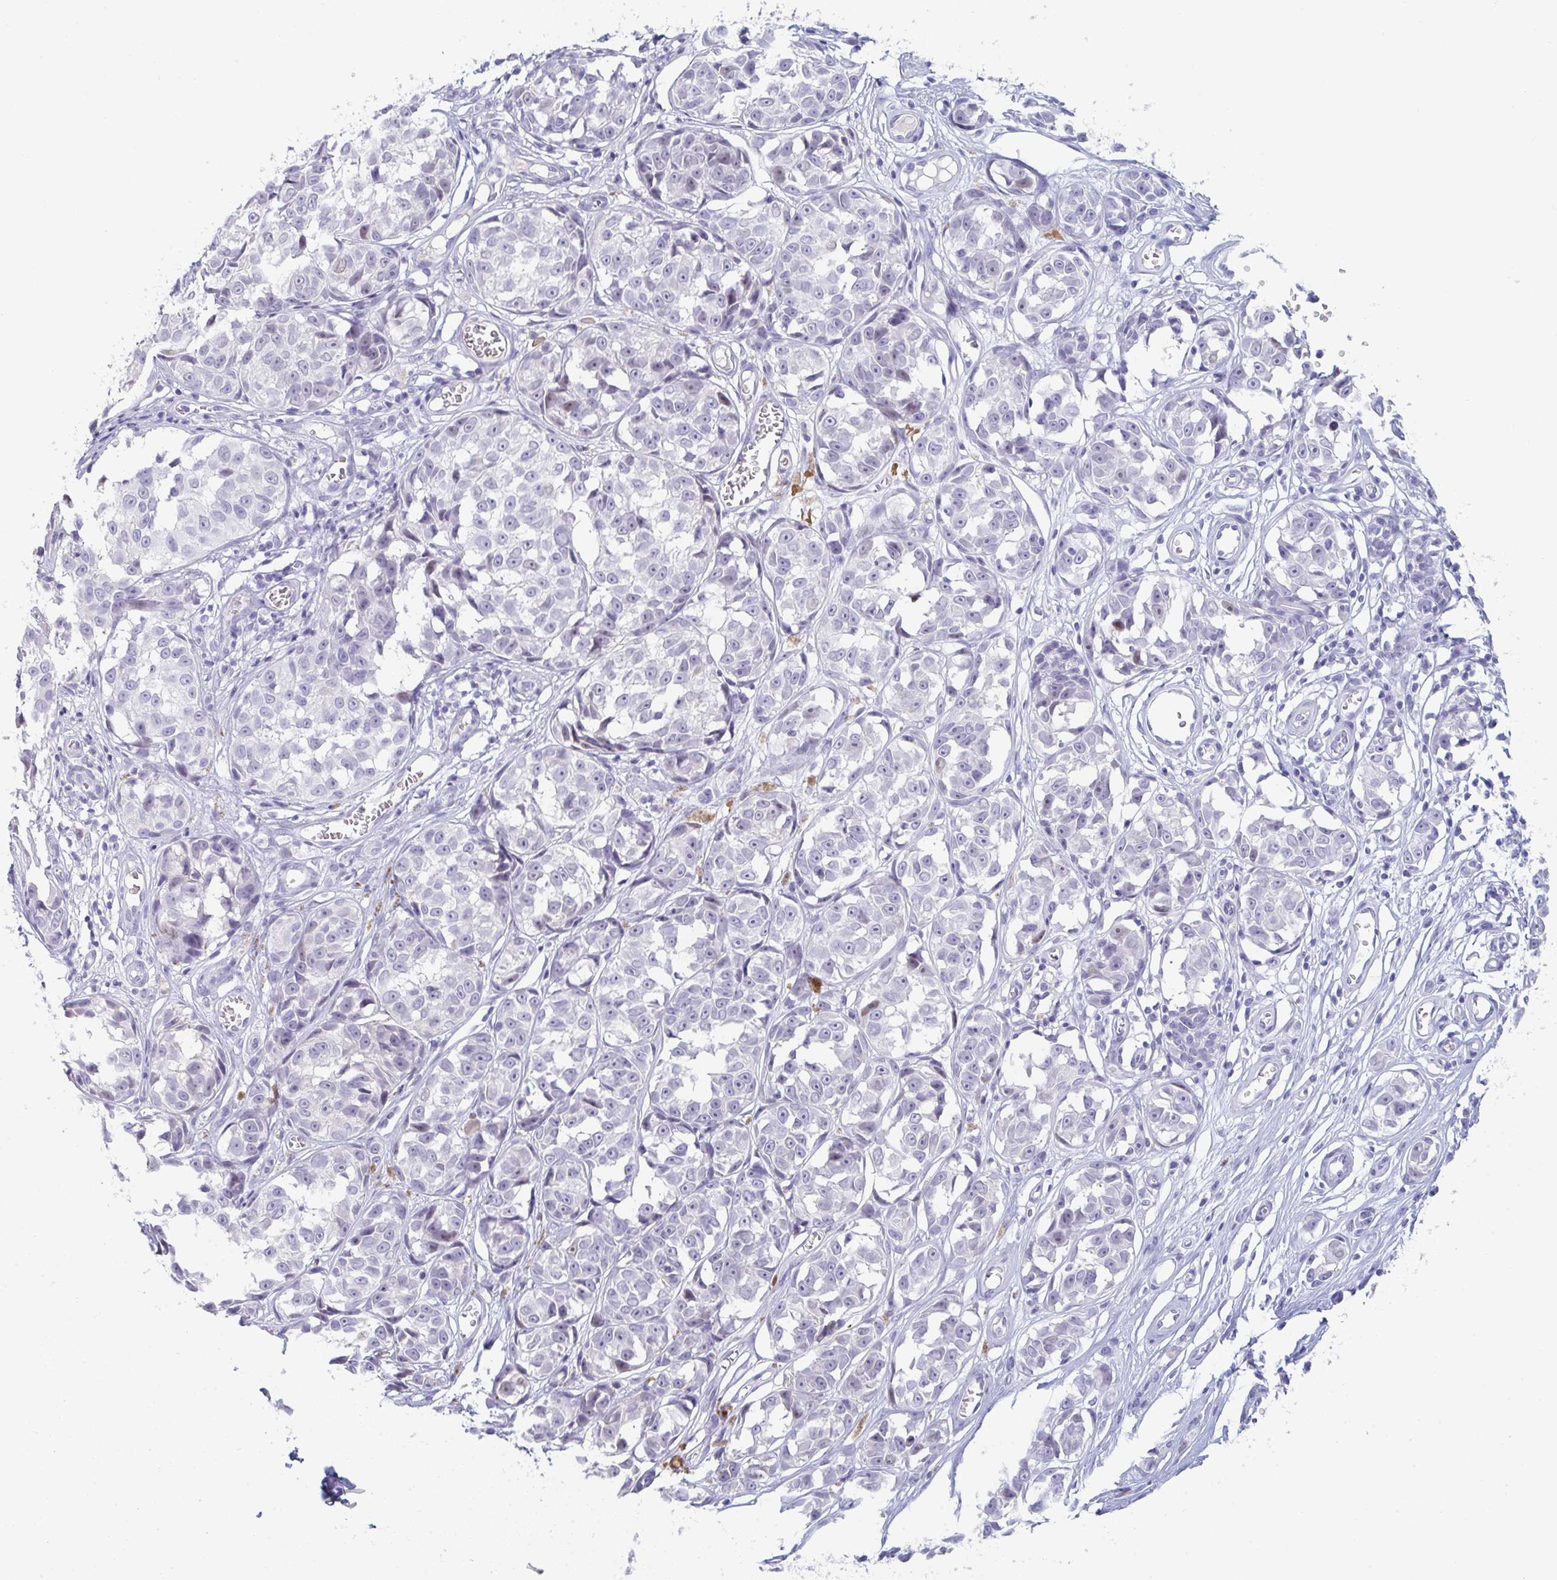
{"staining": {"intensity": "negative", "quantity": "none", "location": "none"}, "tissue": "melanoma", "cell_type": "Tumor cells", "image_type": "cancer", "snomed": [{"axis": "morphology", "description": "Malignant melanoma, NOS"}, {"axis": "topography", "description": "Skin"}], "caption": "Immunohistochemical staining of melanoma displays no significant staining in tumor cells. (DAB IHC, high magnification).", "gene": "RUBCN", "patient": {"sex": "male", "age": 73}}